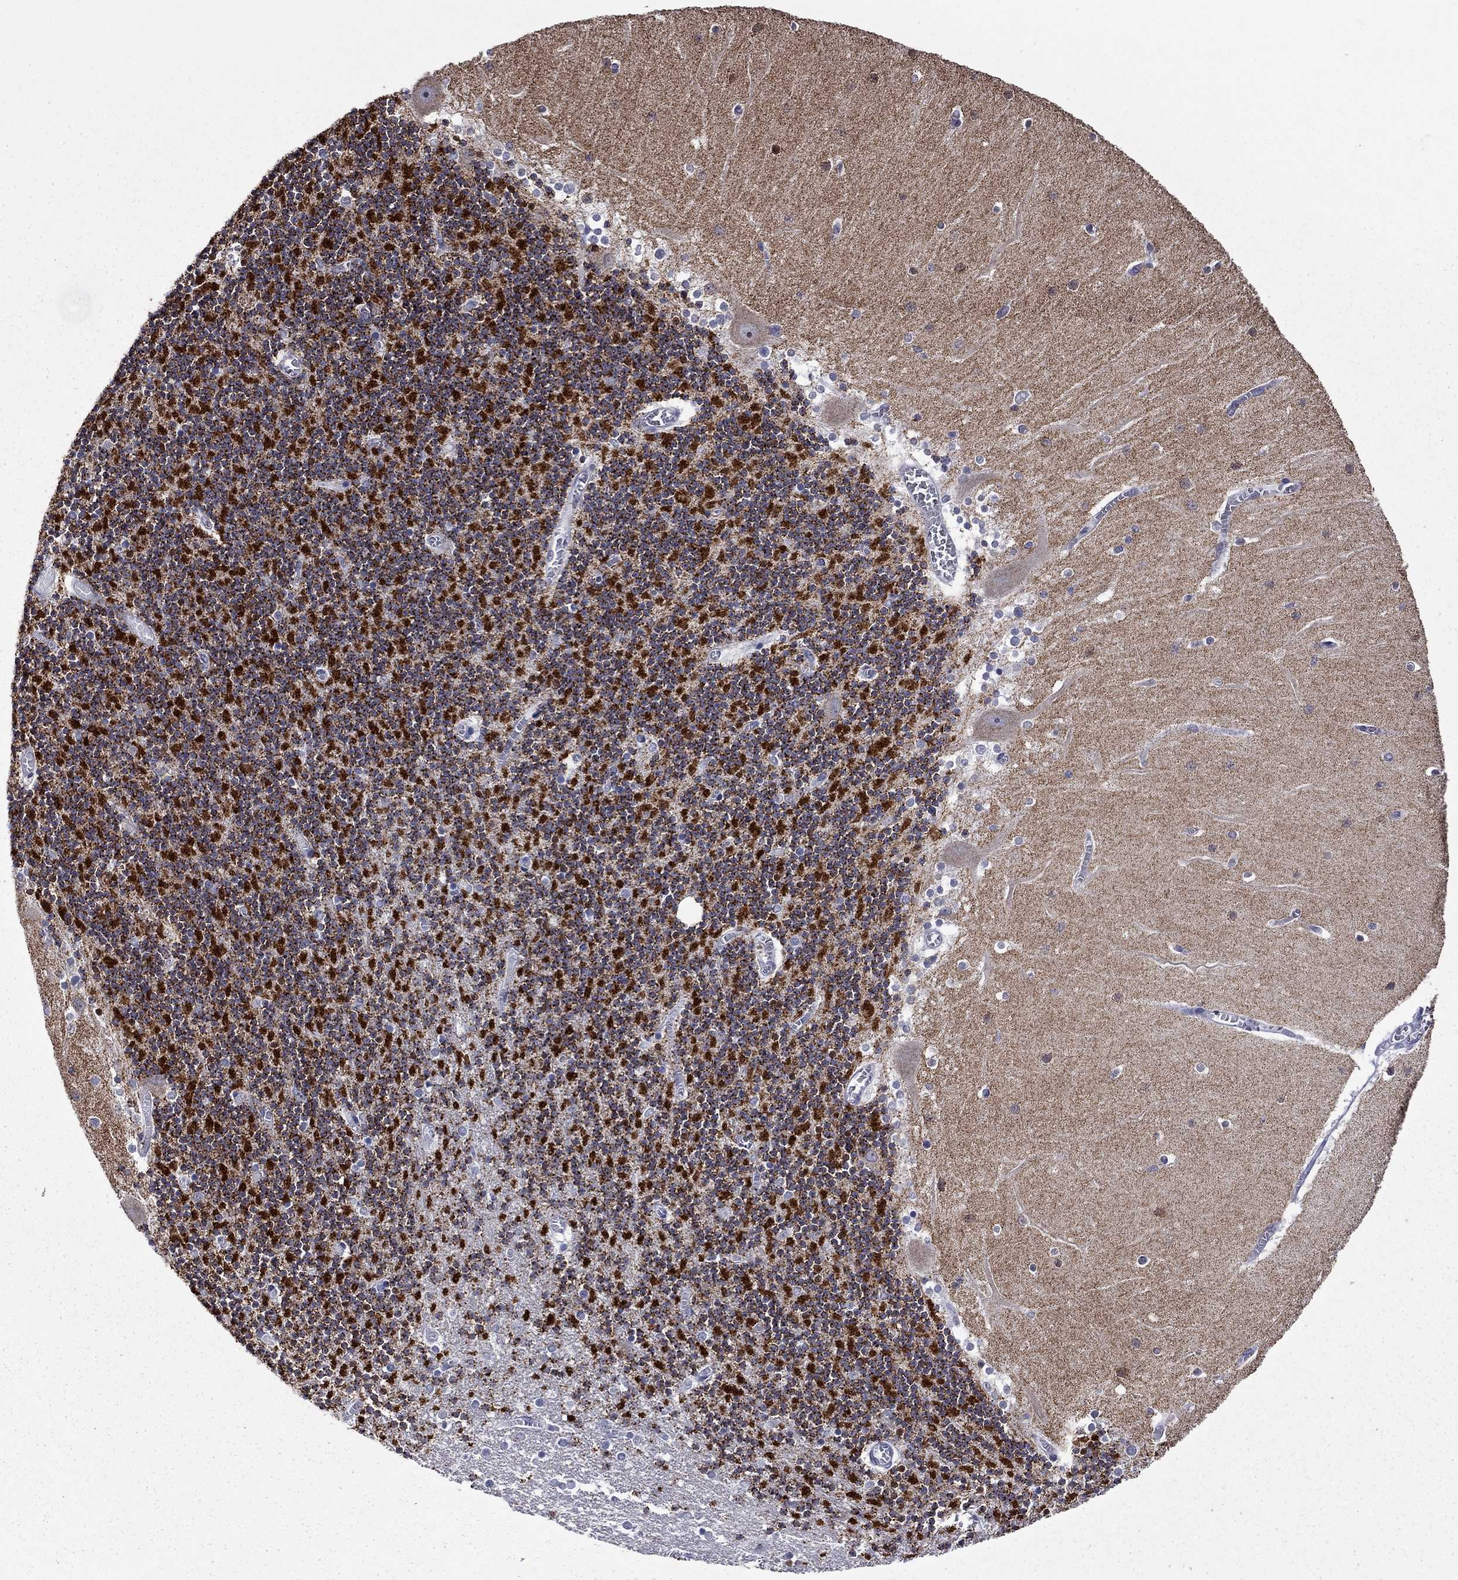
{"staining": {"intensity": "strong", "quantity": "<25%", "location": "cytoplasmic/membranous"}, "tissue": "cerebellum", "cell_type": "Cells in granular layer", "image_type": "normal", "snomed": [{"axis": "morphology", "description": "Normal tissue, NOS"}, {"axis": "topography", "description": "Cerebellum"}], "caption": "This photomicrograph displays benign cerebellum stained with immunohistochemistry (IHC) to label a protein in brown. The cytoplasmic/membranous of cells in granular layer show strong positivity for the protein. Nuclei are counter-stained blue.", "gene": "SHOC2", "patient": {"sex": "female", "age": 28}}